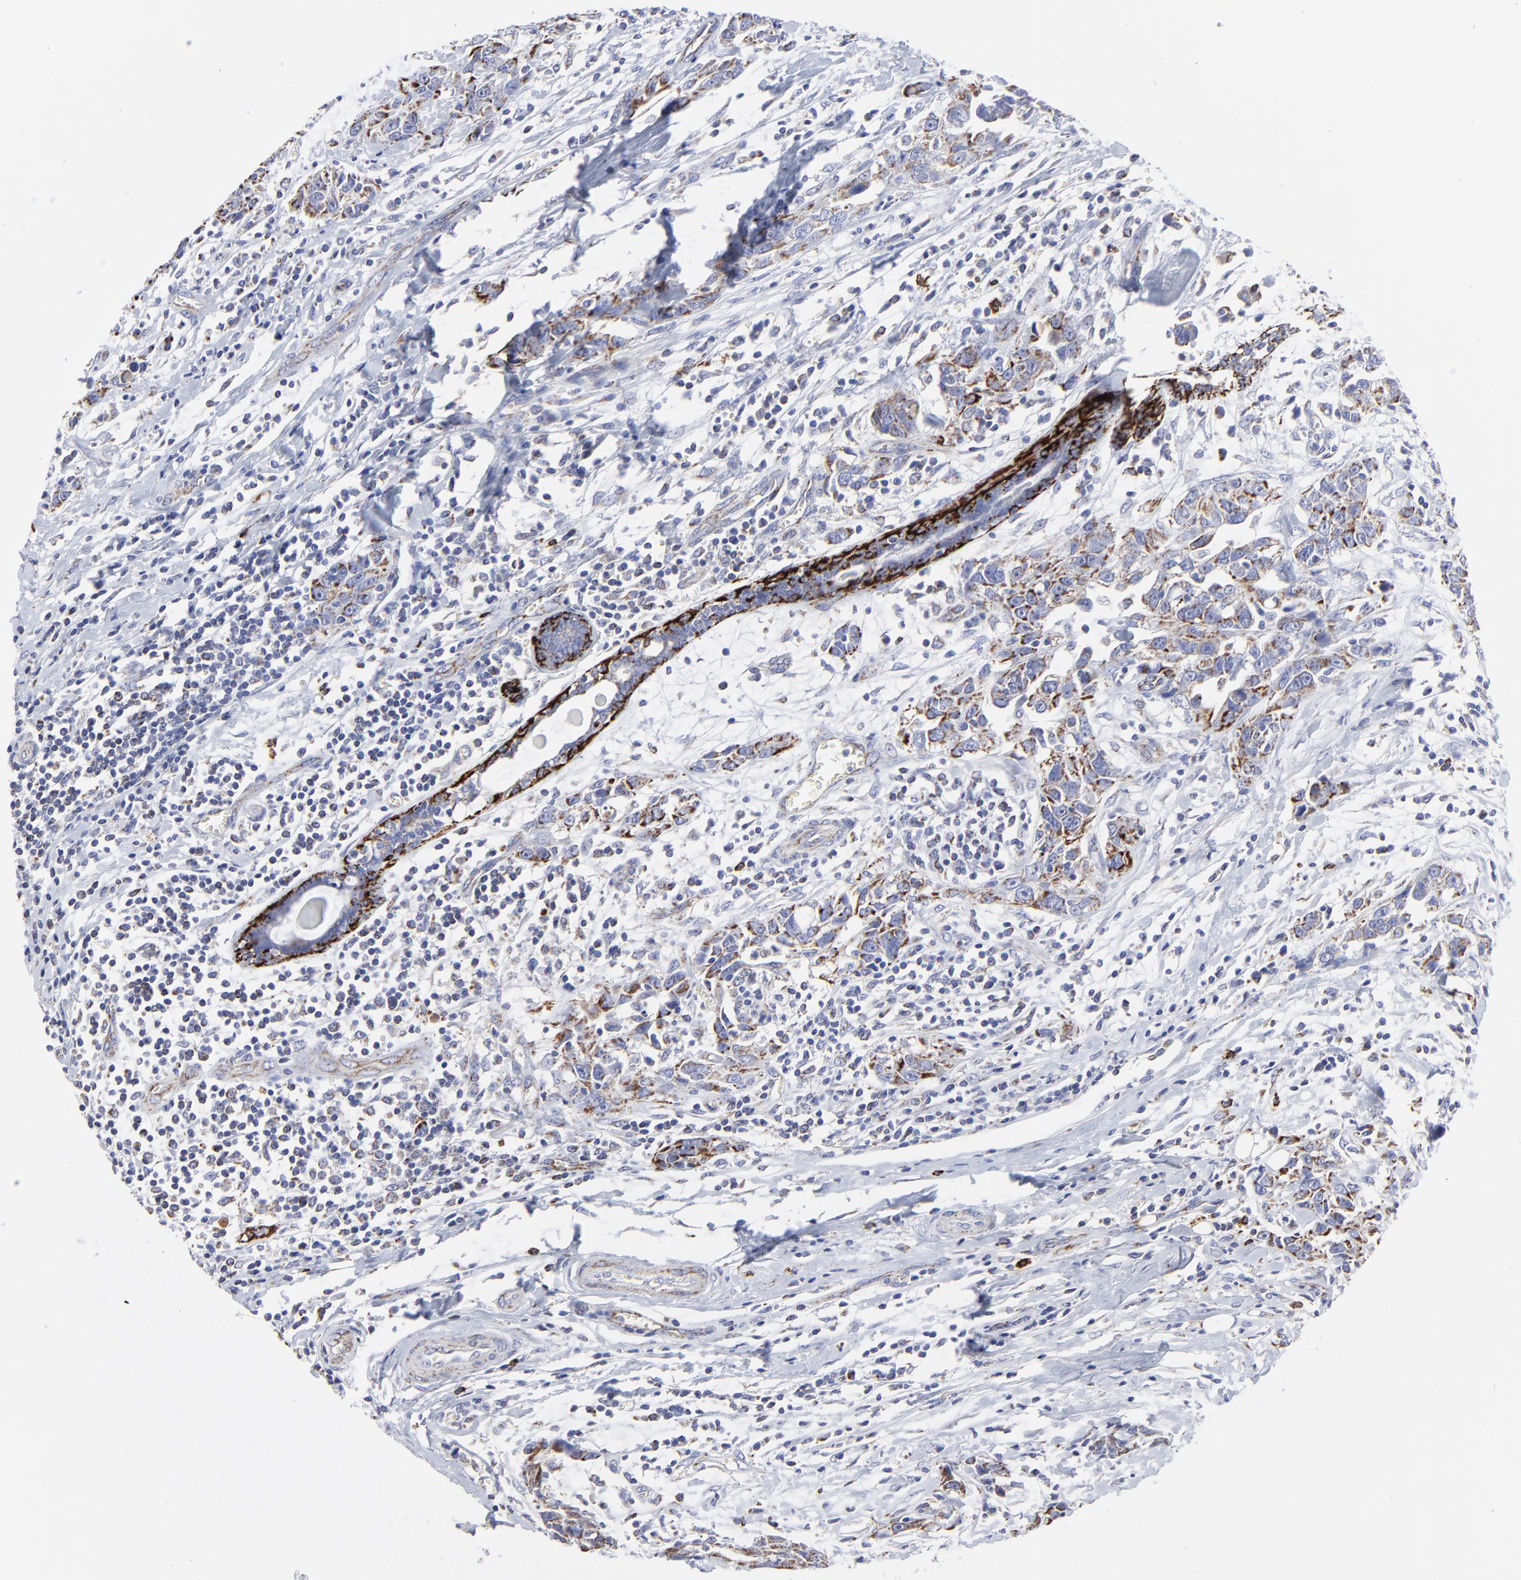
{"staining": {"intensity": "moderate", "quantity": ">75%", "location": "cytoplasmic/membranous"}, "tissue": "breast cancer", "cell_type": "Tumor cells", "image_type": "cancer", "snomed": [{"axis": "morphology", "description": "Duct carcinoma"}, {"axis": "topography", "description": "Breast"}], "caption": "Immunohistochemistry of human infiltrating ductal carcinoma (breast) shows medium levels of moderate cytoplasmic/membranous positivity in about >75% of tumor cells.", "gene": "PINK1", "patient": {"sex": "female", "age": 50}}